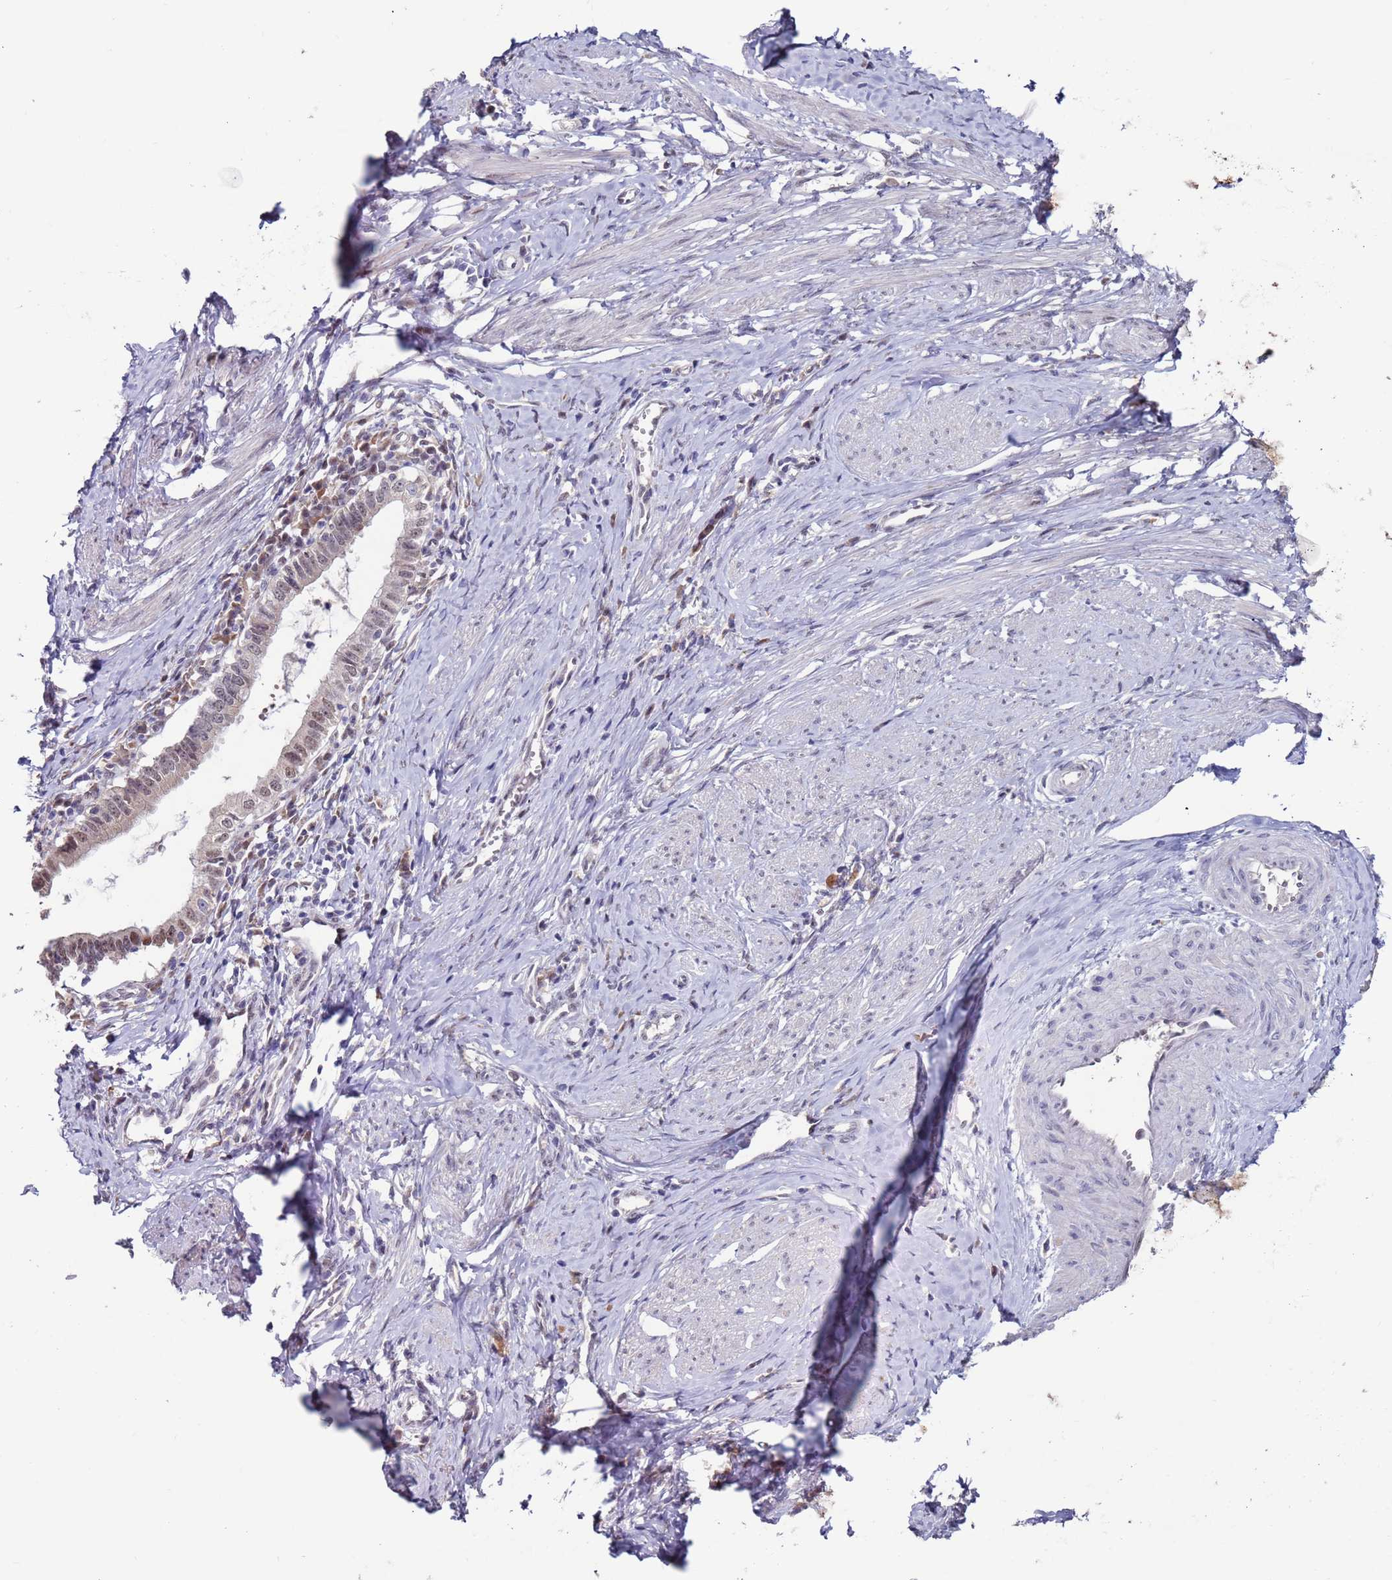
{"staining": {"intensity": "weak", "quantity": "25%-75%", "location": "nuclear"}, "tissue": "cervical cancer", "cell_type": "Tumor cells", "image_type": "cancer", "snomed": [{"axis": "morphology", "description": "Adenocarcinoma, NOS"}, {"axis": "topography", "description": "Cervix"}], "caption": "Immunohistochemistry (IHC) (DAB (3,3'-diaminobenzidine)) staining of human cervical cancer (adenocarcinoma) demonstrates weak nuclear protein expression in about 25%-75% of tumor cells.", "gene": "FBXO27", "patient": {"sex": "female", "age": 36}}